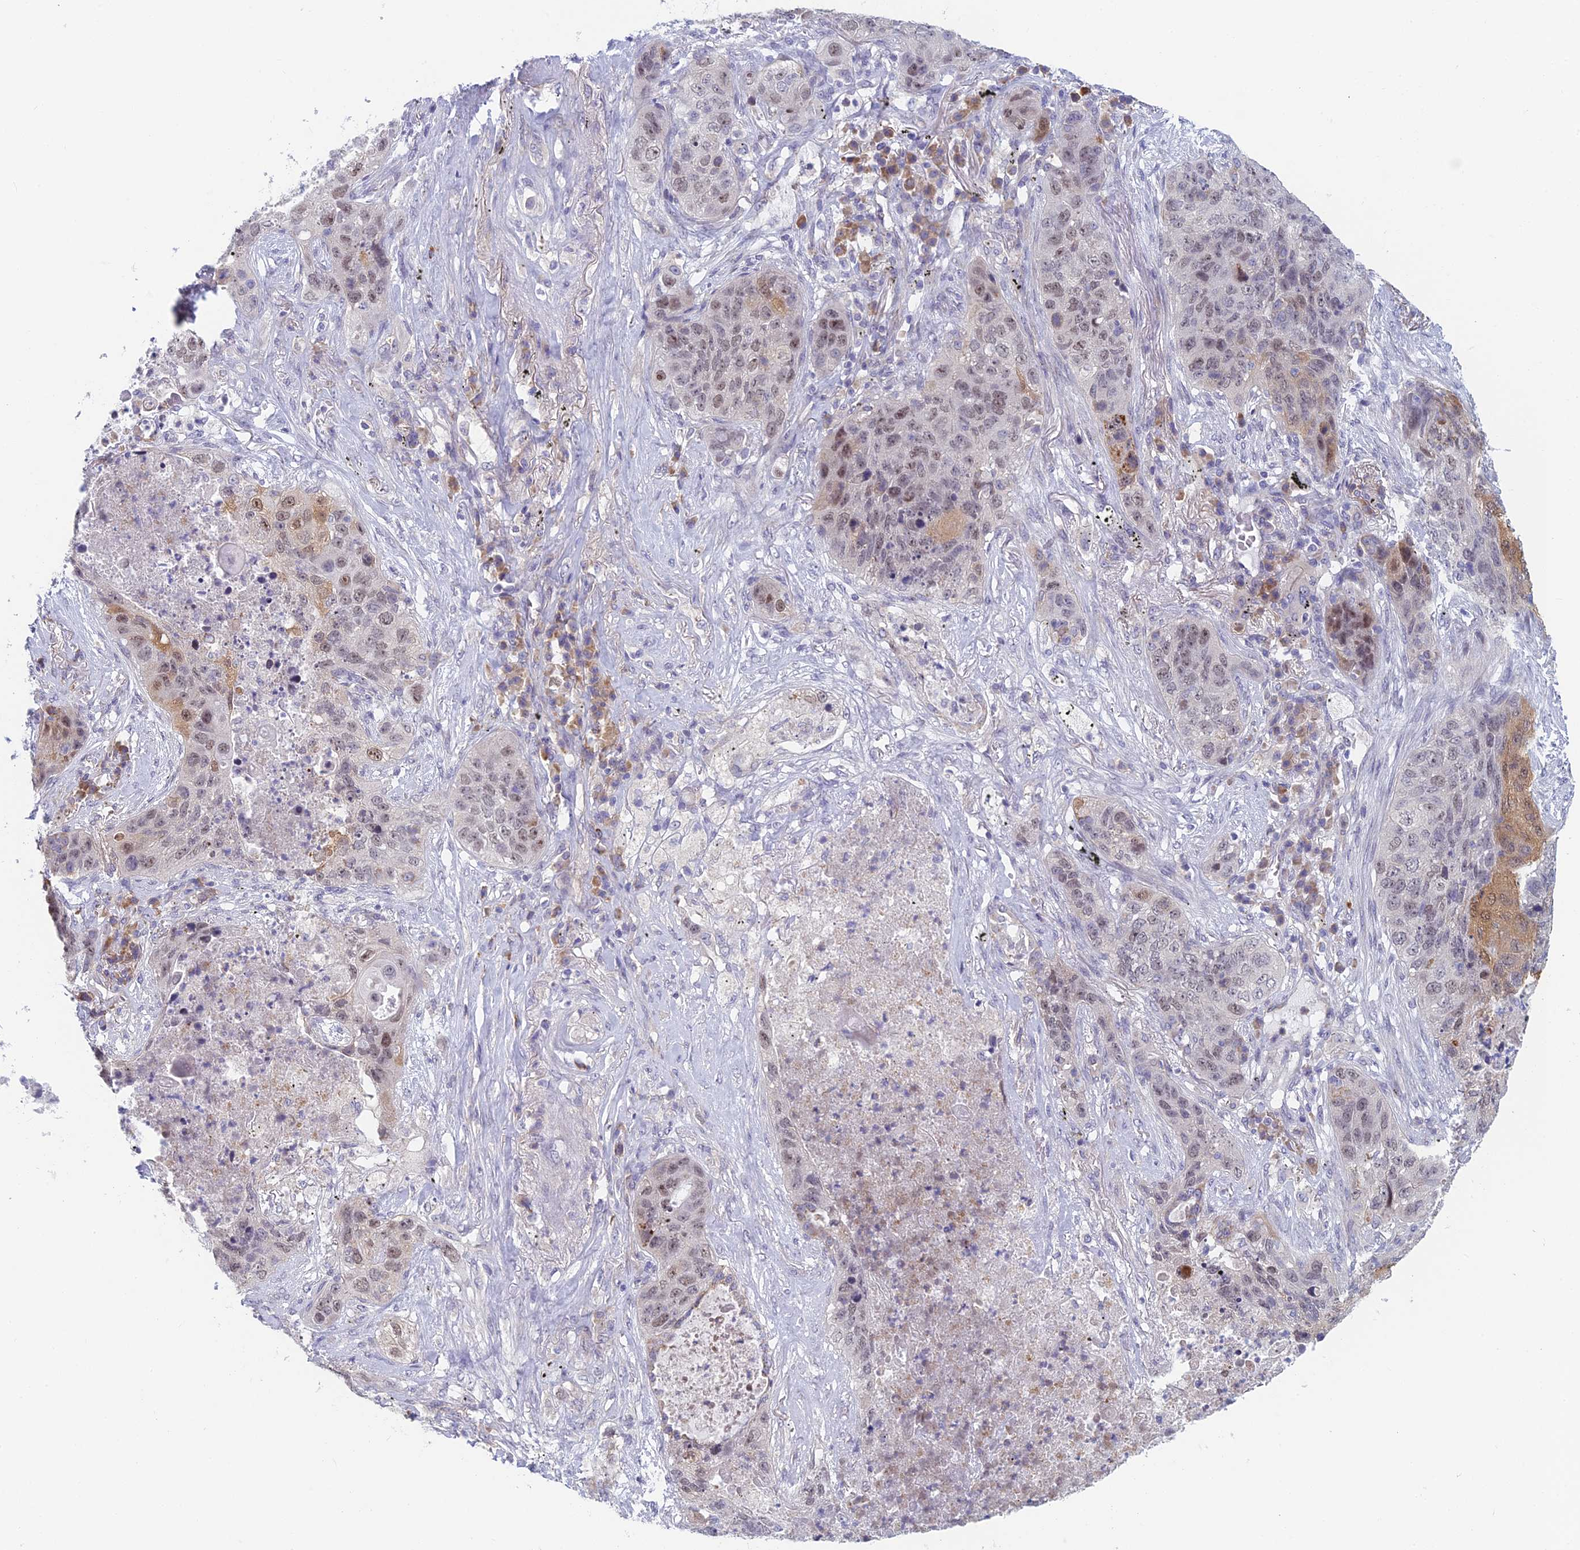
{"staining": {"intensity": "moderate", "quantity": "25%-75%", "location": "nuclear"}, "tissue": "lung cancer", "cell_type": "Tumor cells", "image_type": "cancer", "snomed": [{"axis": "morphology", "description": "Squamous cell carcinoma, NOS"}, {"axis": "topography", "description": "Lung"}], "caption": "Lung squamous cell carcinoma stained with a brown dye reveals moderate nuclear positive expression in approximately 25%-75% of tumor cells.", "gene": "PPP1R26", "patient": {"sex": "female", "age": 63}}